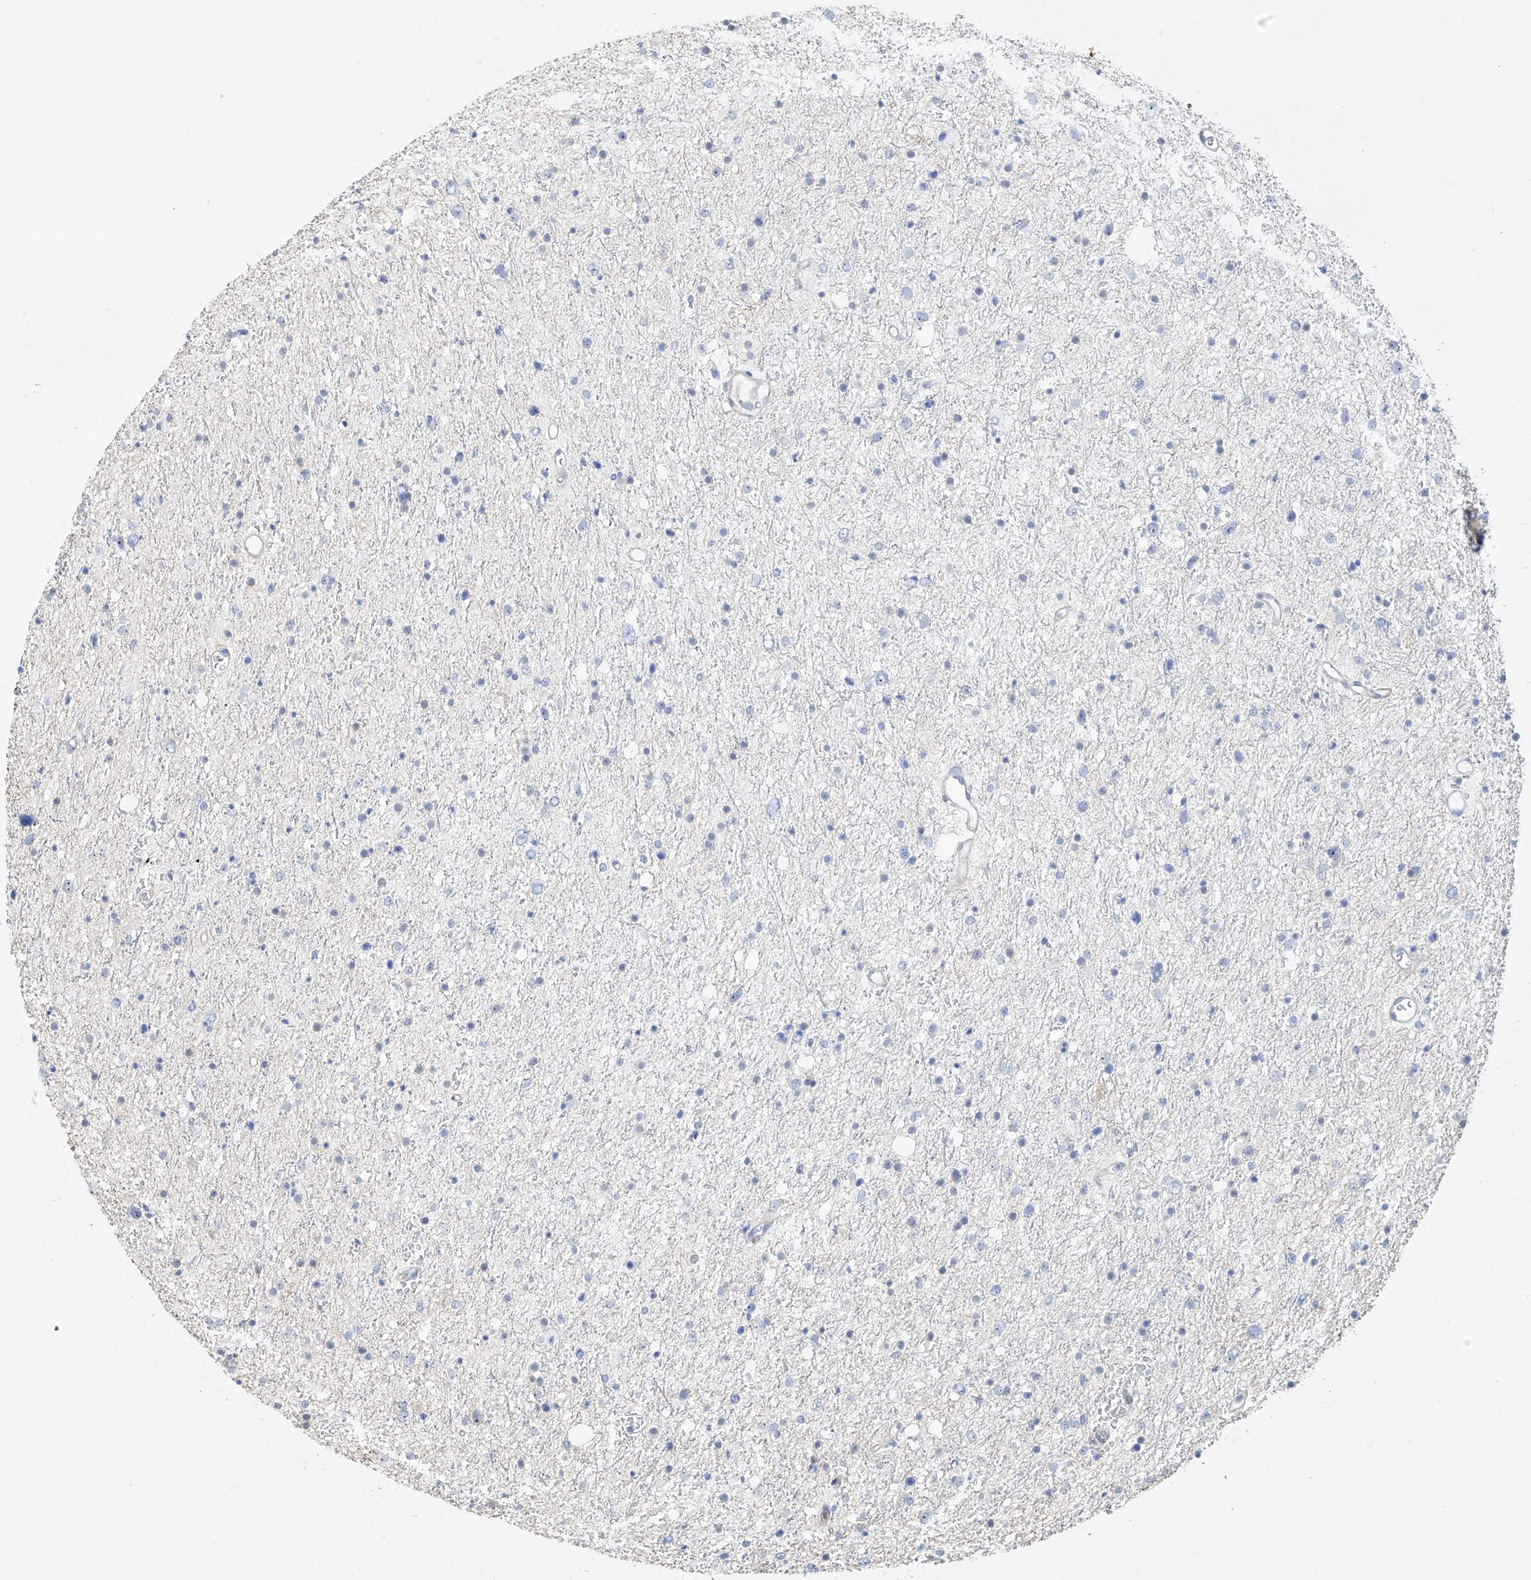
{"staining": {"intensity": "negative", "quantity": "none", "location": "none"}, "tissue": "glioma", "cell_type": "Tumor cells", "image_type": "cancer", "snomed": [{"axis": "morphology", "description": "Glioma, malignant, Low grade"}, {"axis": "topography", "description": "Brain"}], "caption": "This photomicrograph is of glioma stained with immunohistochemistry (IHC) to label a protein in brown with the nuclei are counter-stained blue. There is no staining in tumor cells.", "gene": "SNU13", "patient": {"sex": "female", "age": 37}}